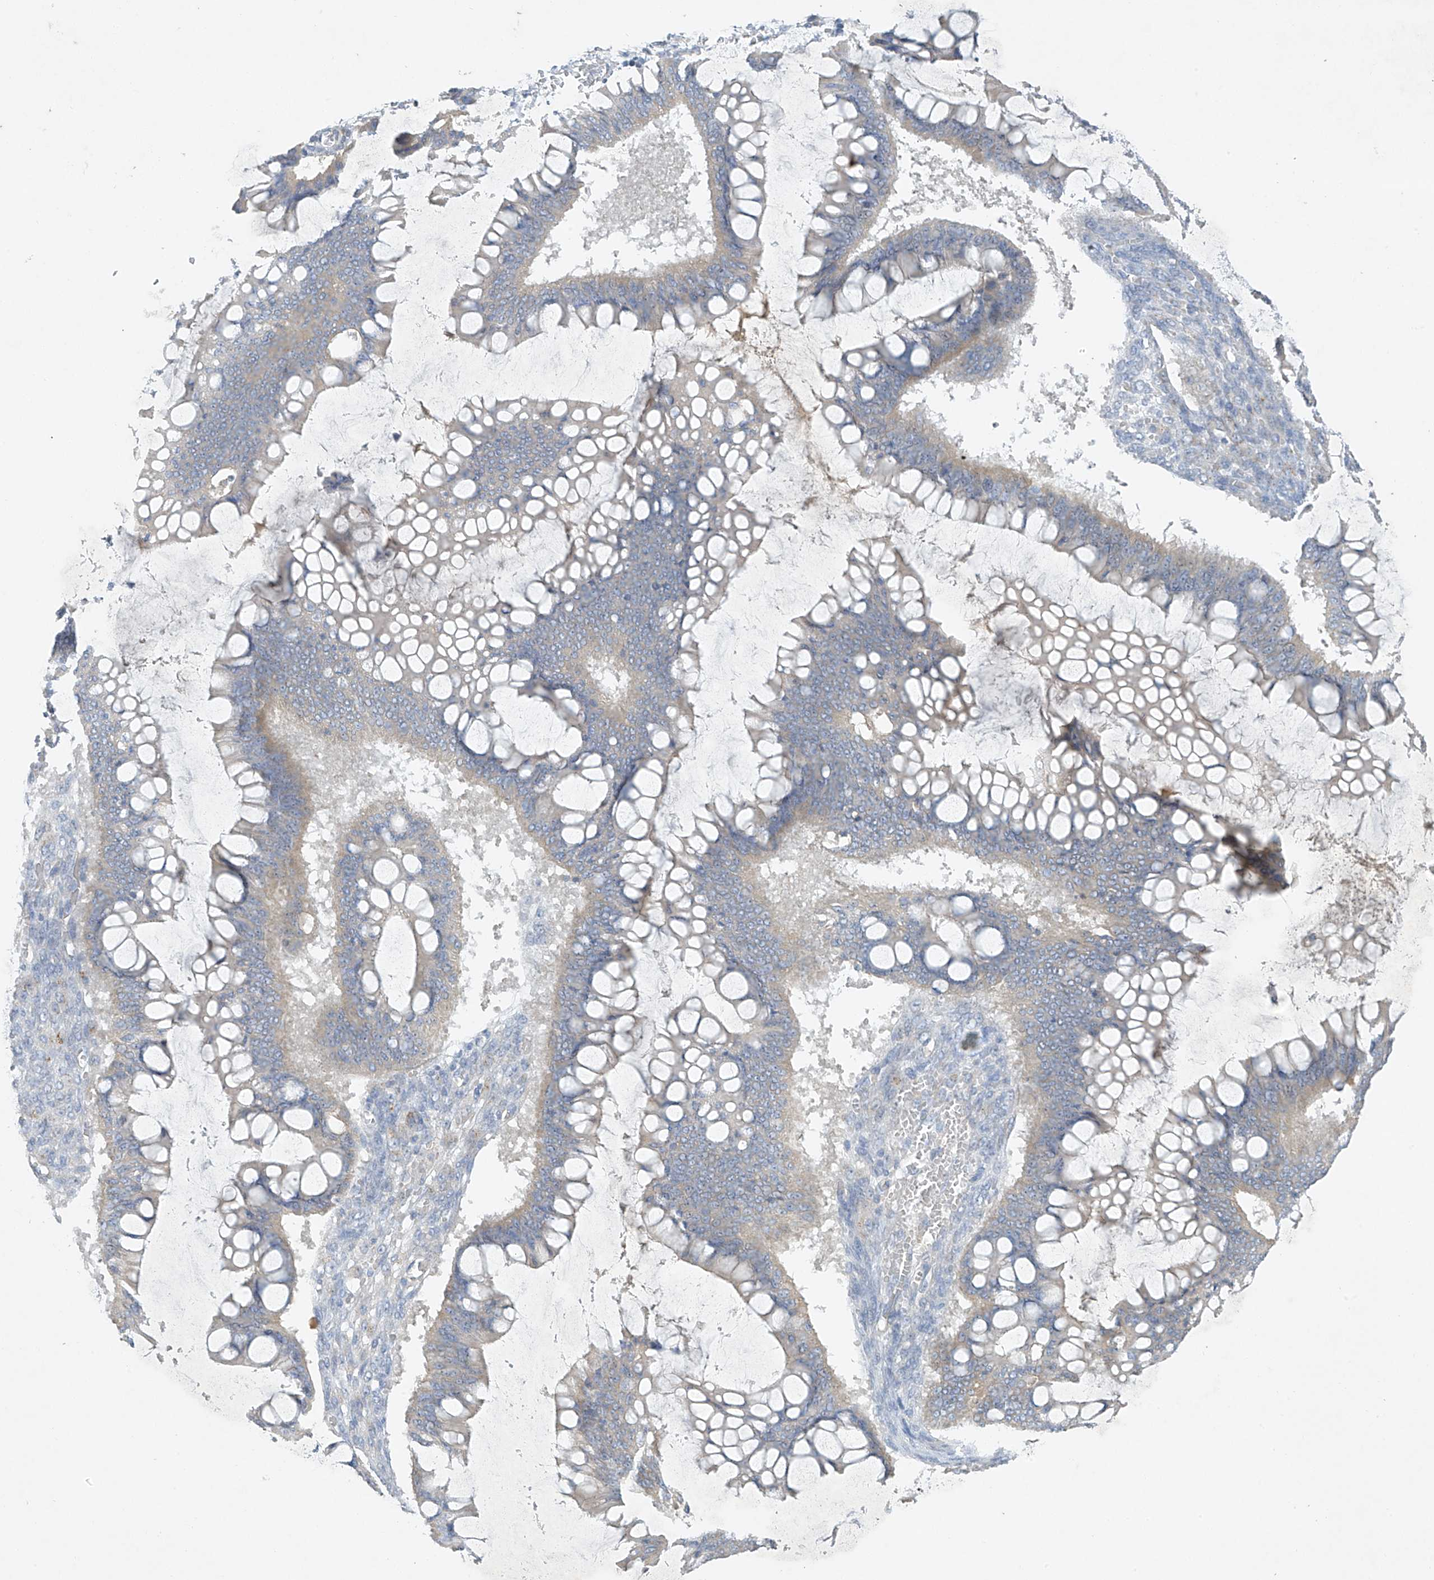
{"staining": {"intensity": "negative", "quantity": "none", "location": "none"}, "tissue": "ovarian cancer", "cell_type": "Tumor cells", "image_type": "cancer", "snomed": [{"axis": "morphology", "description": "Cystadenocarcinoma, mucinous, NOS"}, {"axis": "topography", "description": "Ovary"}], "caption": "Micrograph shows no protein positivity in tumor cells of ovarian cancer tissue.", "gene": "PRSS12", "patient": {"sex": "female", "age": 73}}